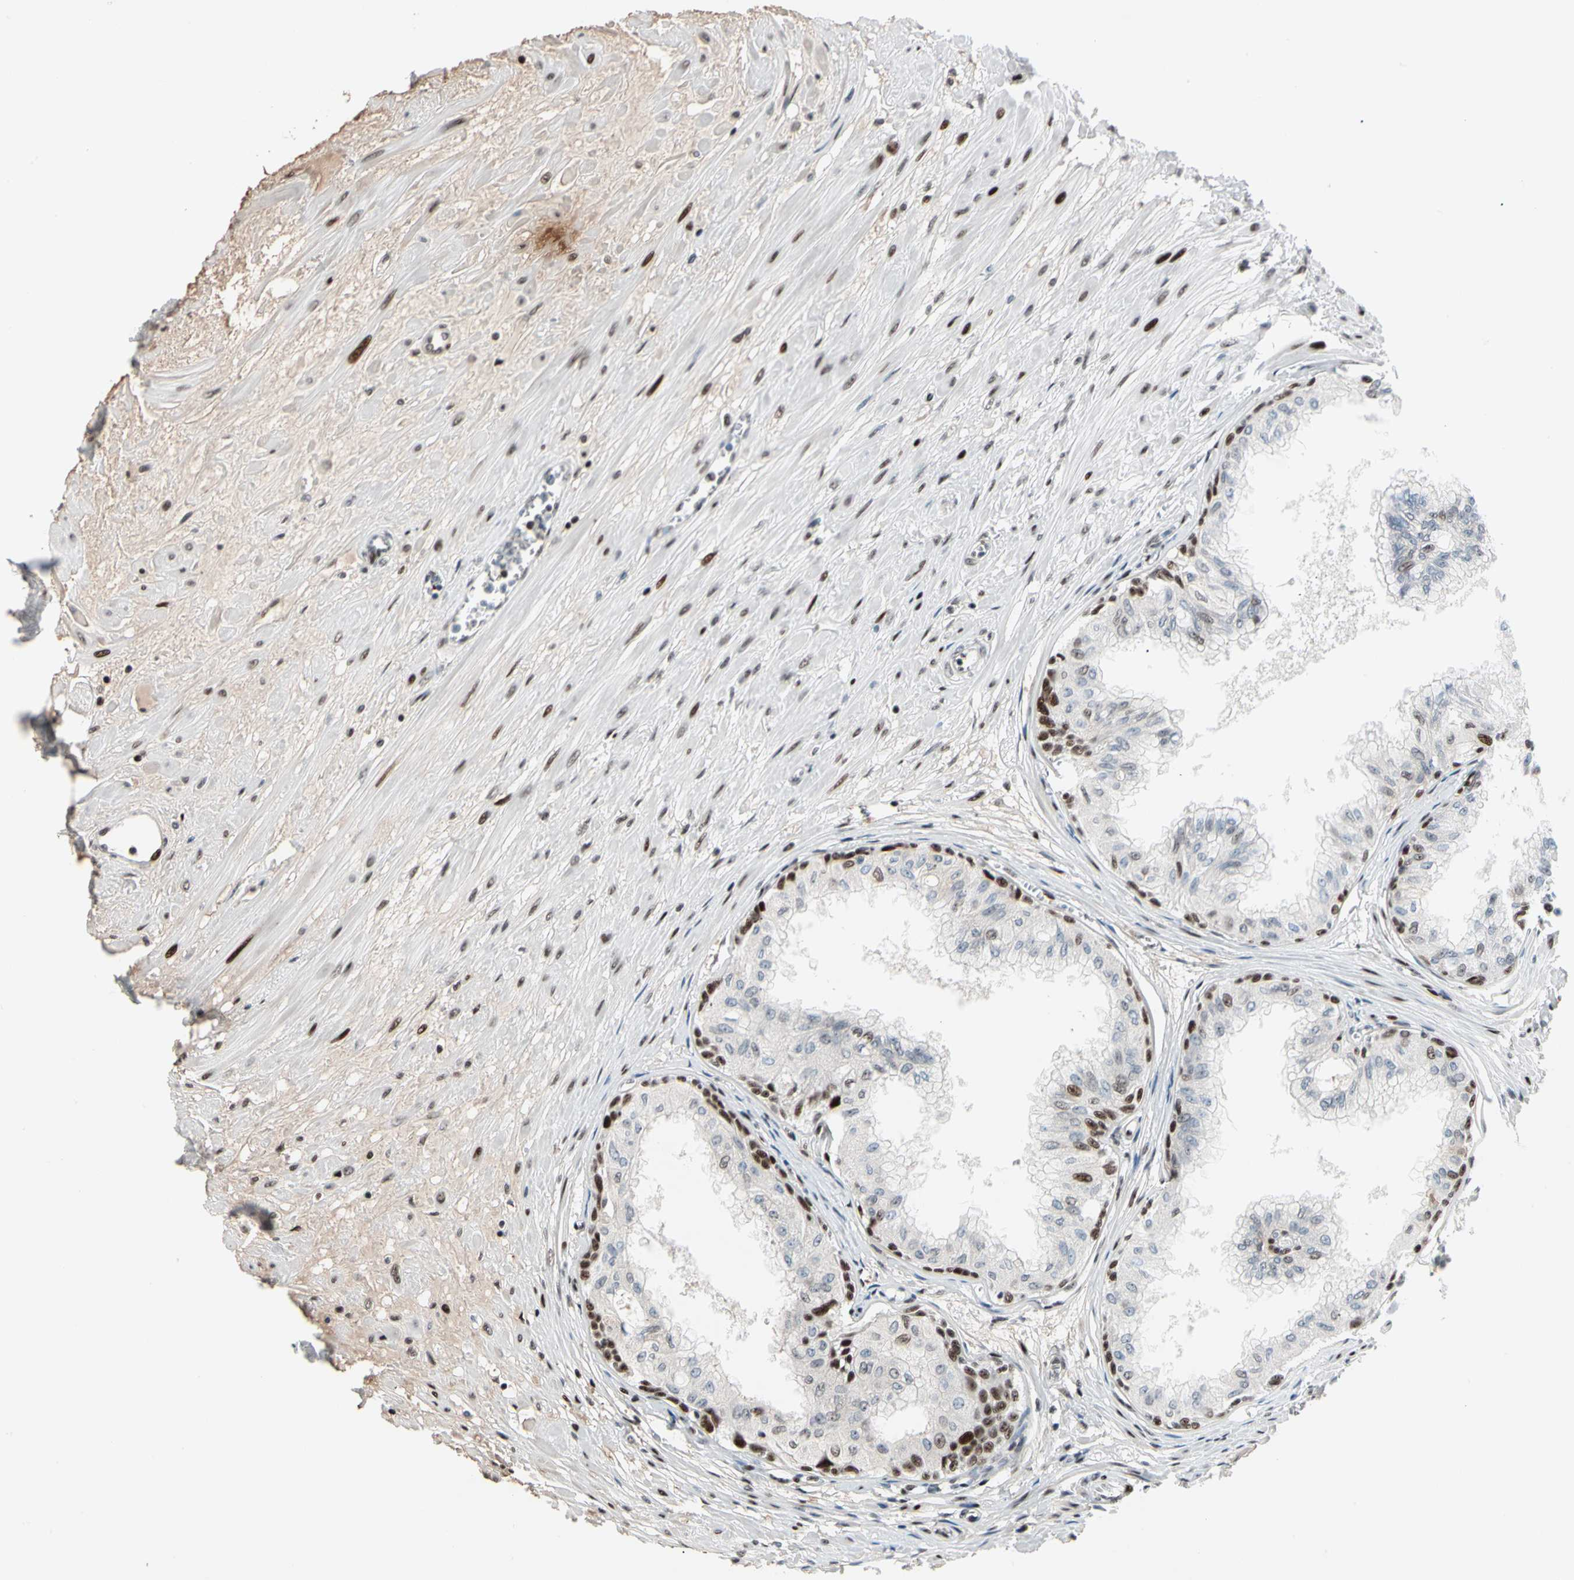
{"staining": {"intensity": "moderate", "quantity": ">75%", "location": "nuclear"}, "tissue": "prostate", "cell_type": "Glandular cells", "image_type": "normal", "snomed": [{"axis": "morphology", "description": "Normal tissue, NOS"}, {"axis": "topography", "description": "Prostate"}, {"axis": "topography", "description": "Seminal veicle"}], "caption": "Immunohistochemistry (IHC) image of unremarkable prostate stained for a protein (brown), which displays medium levels of moderate nuclear positivity in approximately >75% of glandular cells.", "gene": "FOXO3", "patient": {"sex": "male", "age": 60}}